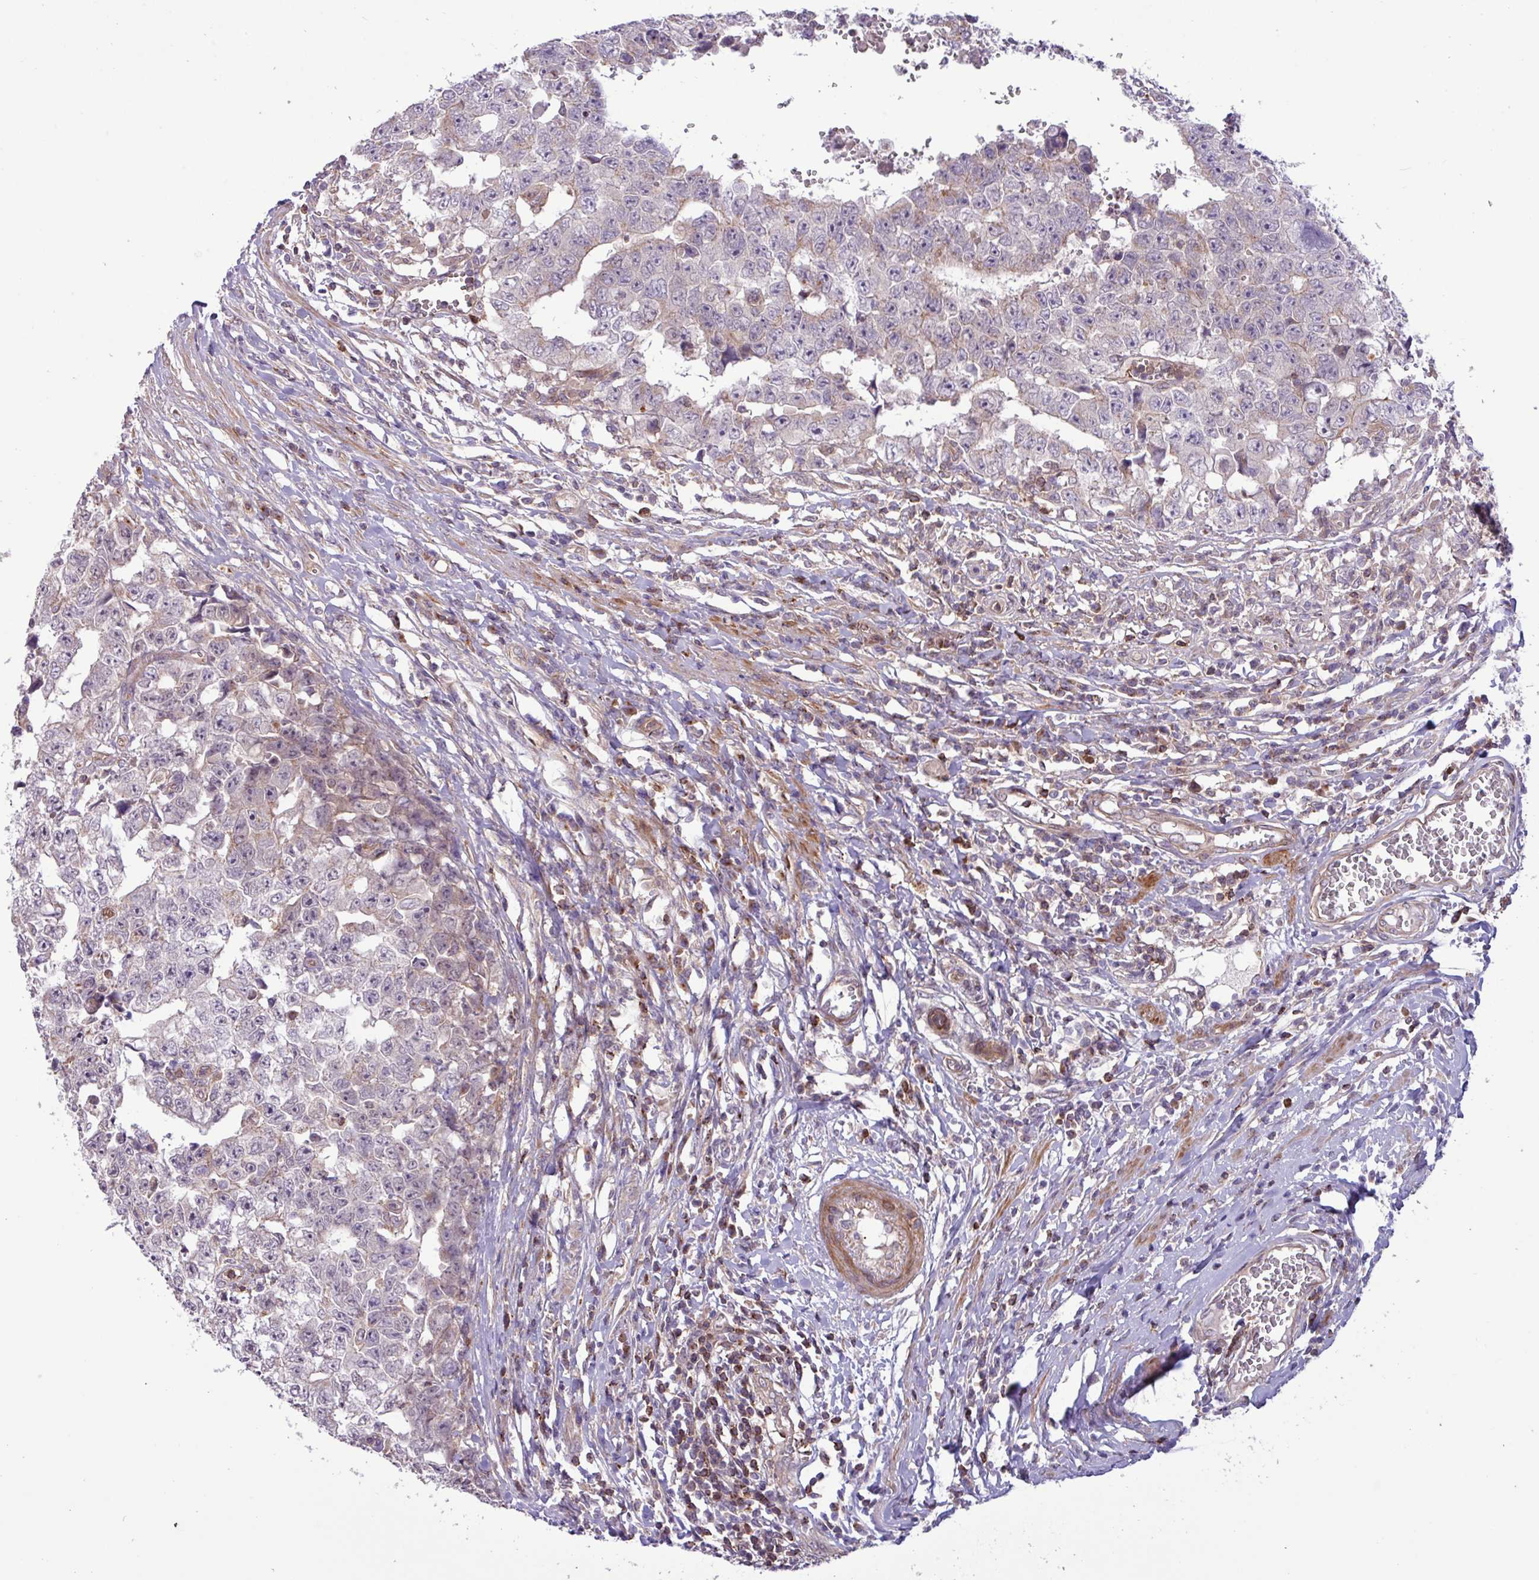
{"staining": {"intensity": "negative", "quantity": "none", "location": "none"}, "tissue": "testis cancer", "cell_type": "Tumor cells", "image_type": "cancer", "snomed": [{"axis": "morphology", "description": "Carcinoma, Embryonal, NOS"}, {"axis": "topography", "description": "Testis"}], "caption": "DAB immunohistochemical staining of embryonal carcinoma (testis) shows no significant positivity in tumor cells.", "gene": "CNTRL", "patient": {"sex": "male", "age": 25}}